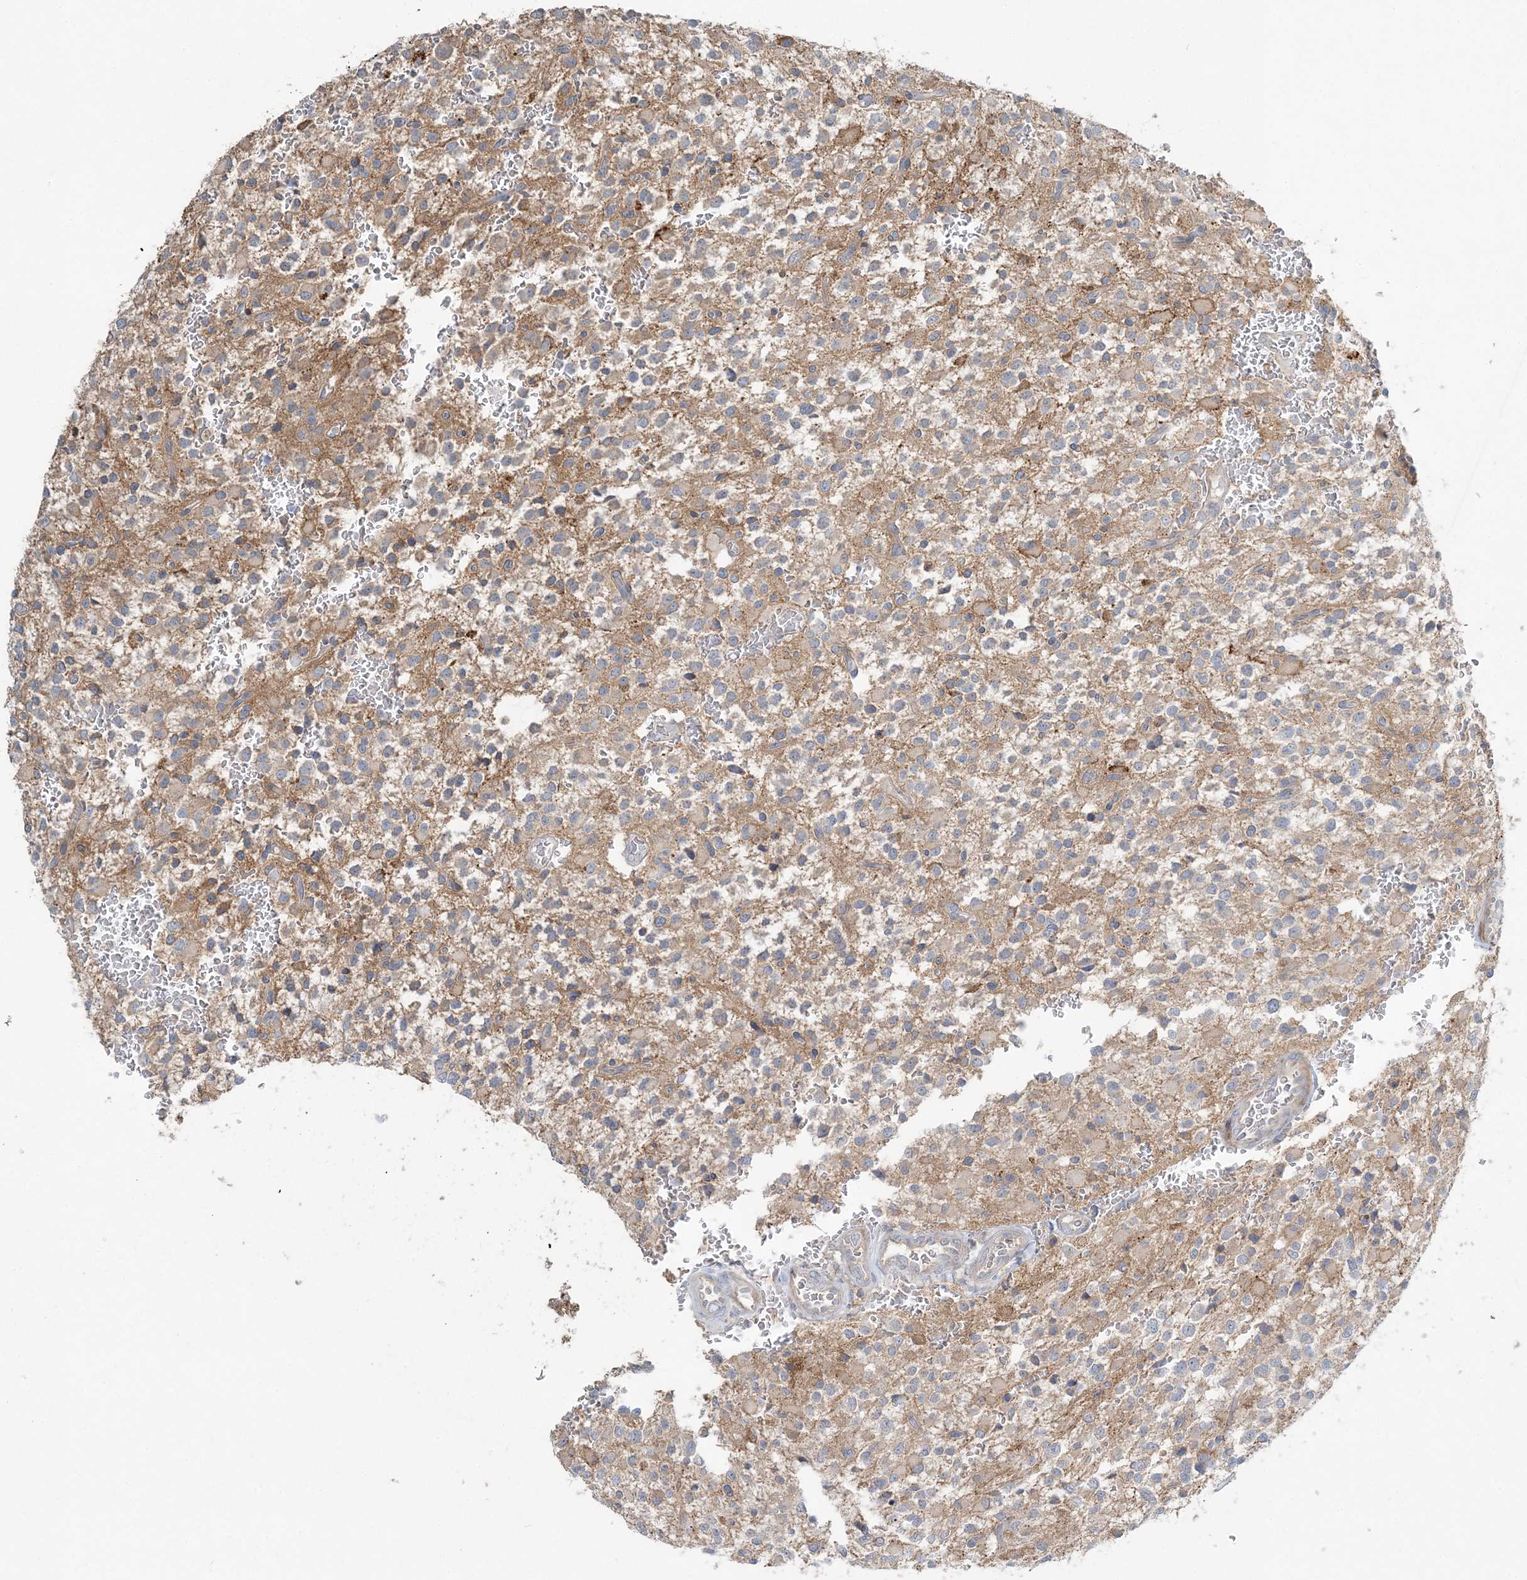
{"staining": {"intensity": "weak", "quantity": "25%-75%", "location": "cytoplasmic/membranous"}, "tissue": "glioma", "cell_type": "Tumor cells", "image_type": "cancer", "snomed": [{"axis": "morphology", "description": "Glioma, malignant, High grade"}, {"axis": "topography", "description": "Brain"}], "caption": "Immunohistochemistry (IHC) of glioma exhibits low levels of weak cytoplasmic/membranous expression in approximately 25%-75% of tumor cells.", "gene": "SLC4A10", "patient": {"sex": "male", "age": 34}}